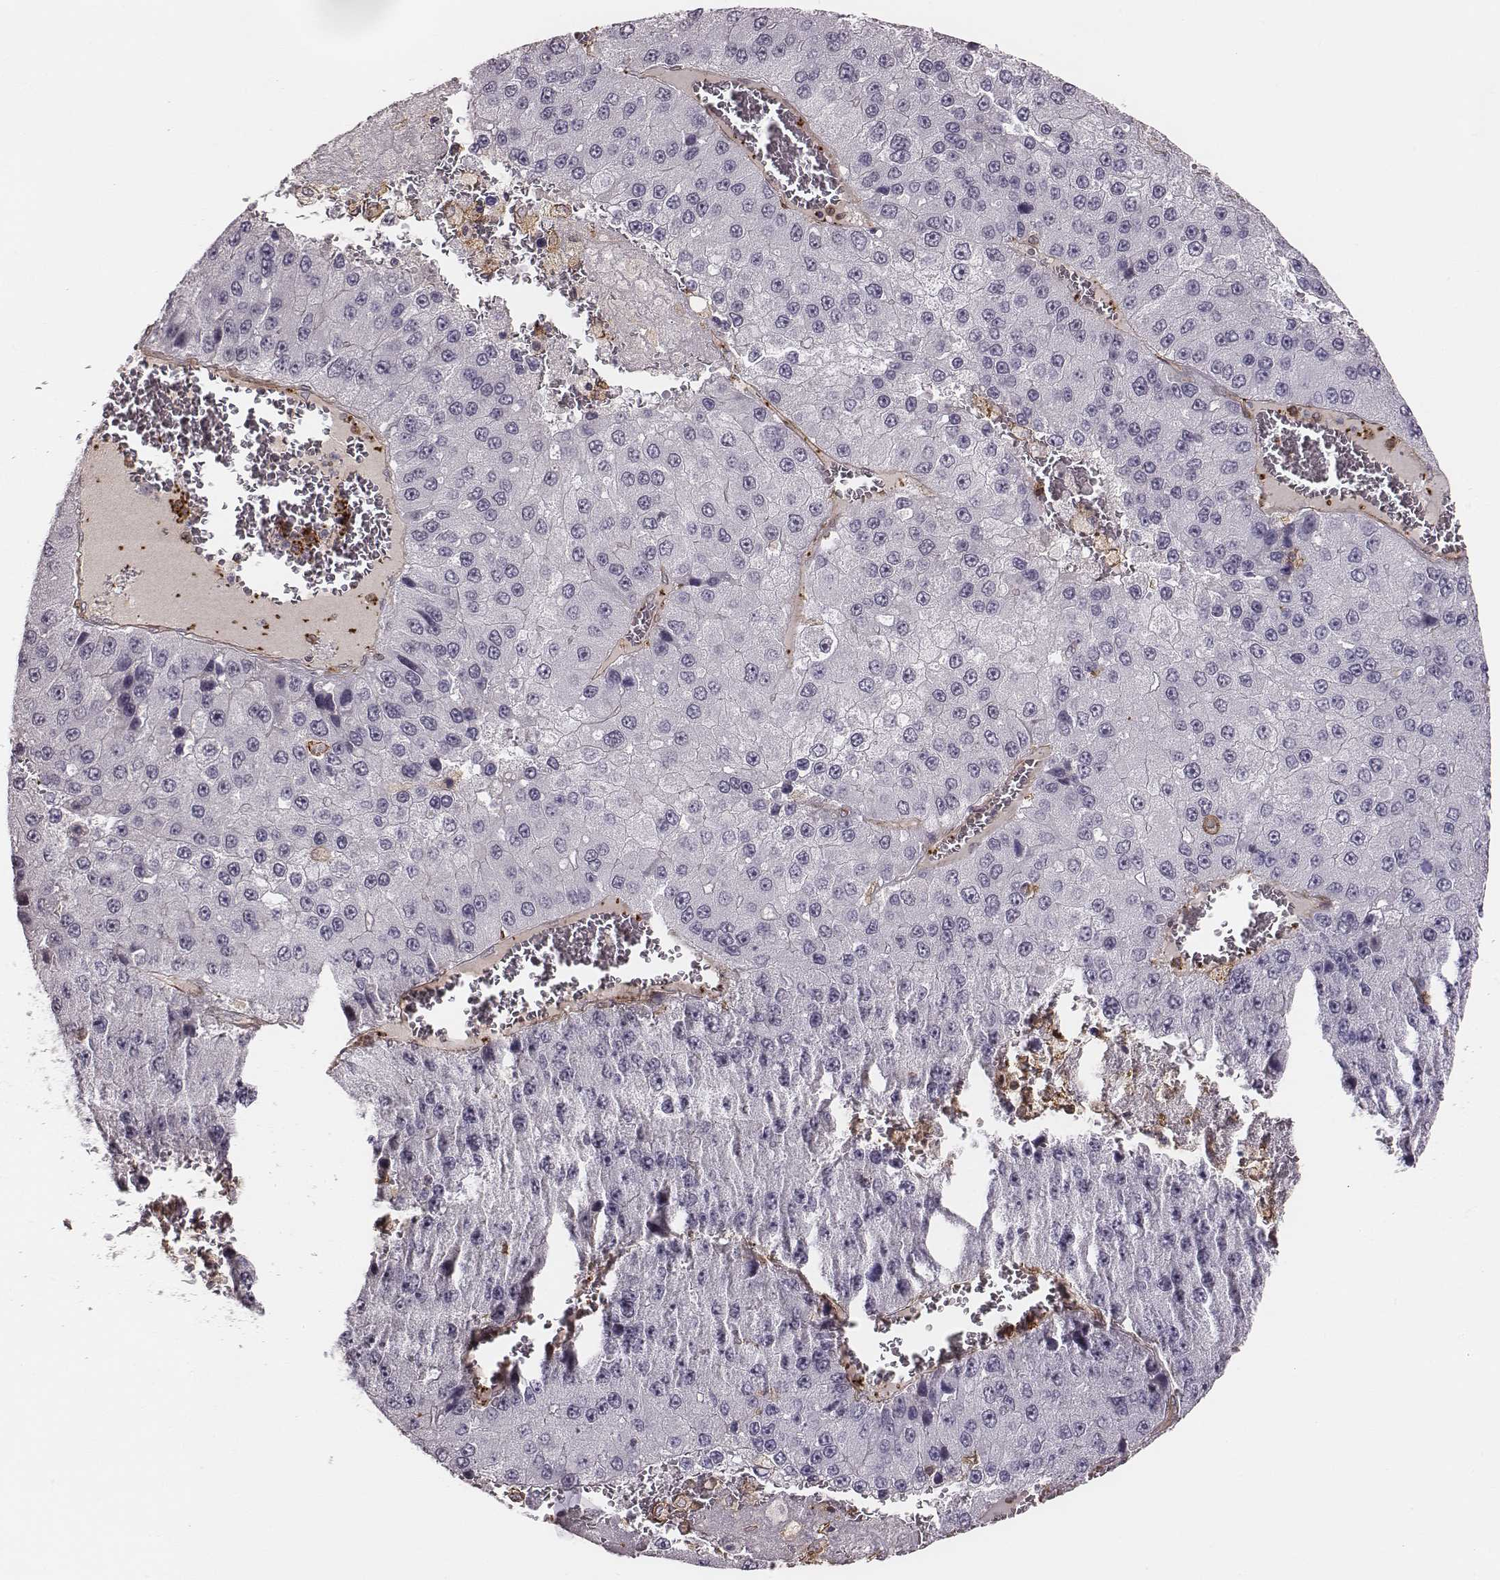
{"staining": {"intensity": "negative", "quantity": "none", "location": "none"}, "tissue": "liver cancer", "cell_type": "Tumor cells", "image_type": "cancer", "snomed": [{"axis": "morphology", "description": "Carcinoma, Hepatocellular, NOS"}, {"axis": "topography", "description": "Liver"}], "caption": "Immunohistochemistry (IHC) histopathology image of human liver cancer (hepatocellular carcinoma) stained for a protein (brown), which demonstrates no expression in tumor cells.", "gene": "ZYX", "patient": {"sex": "female", "age": 73}}